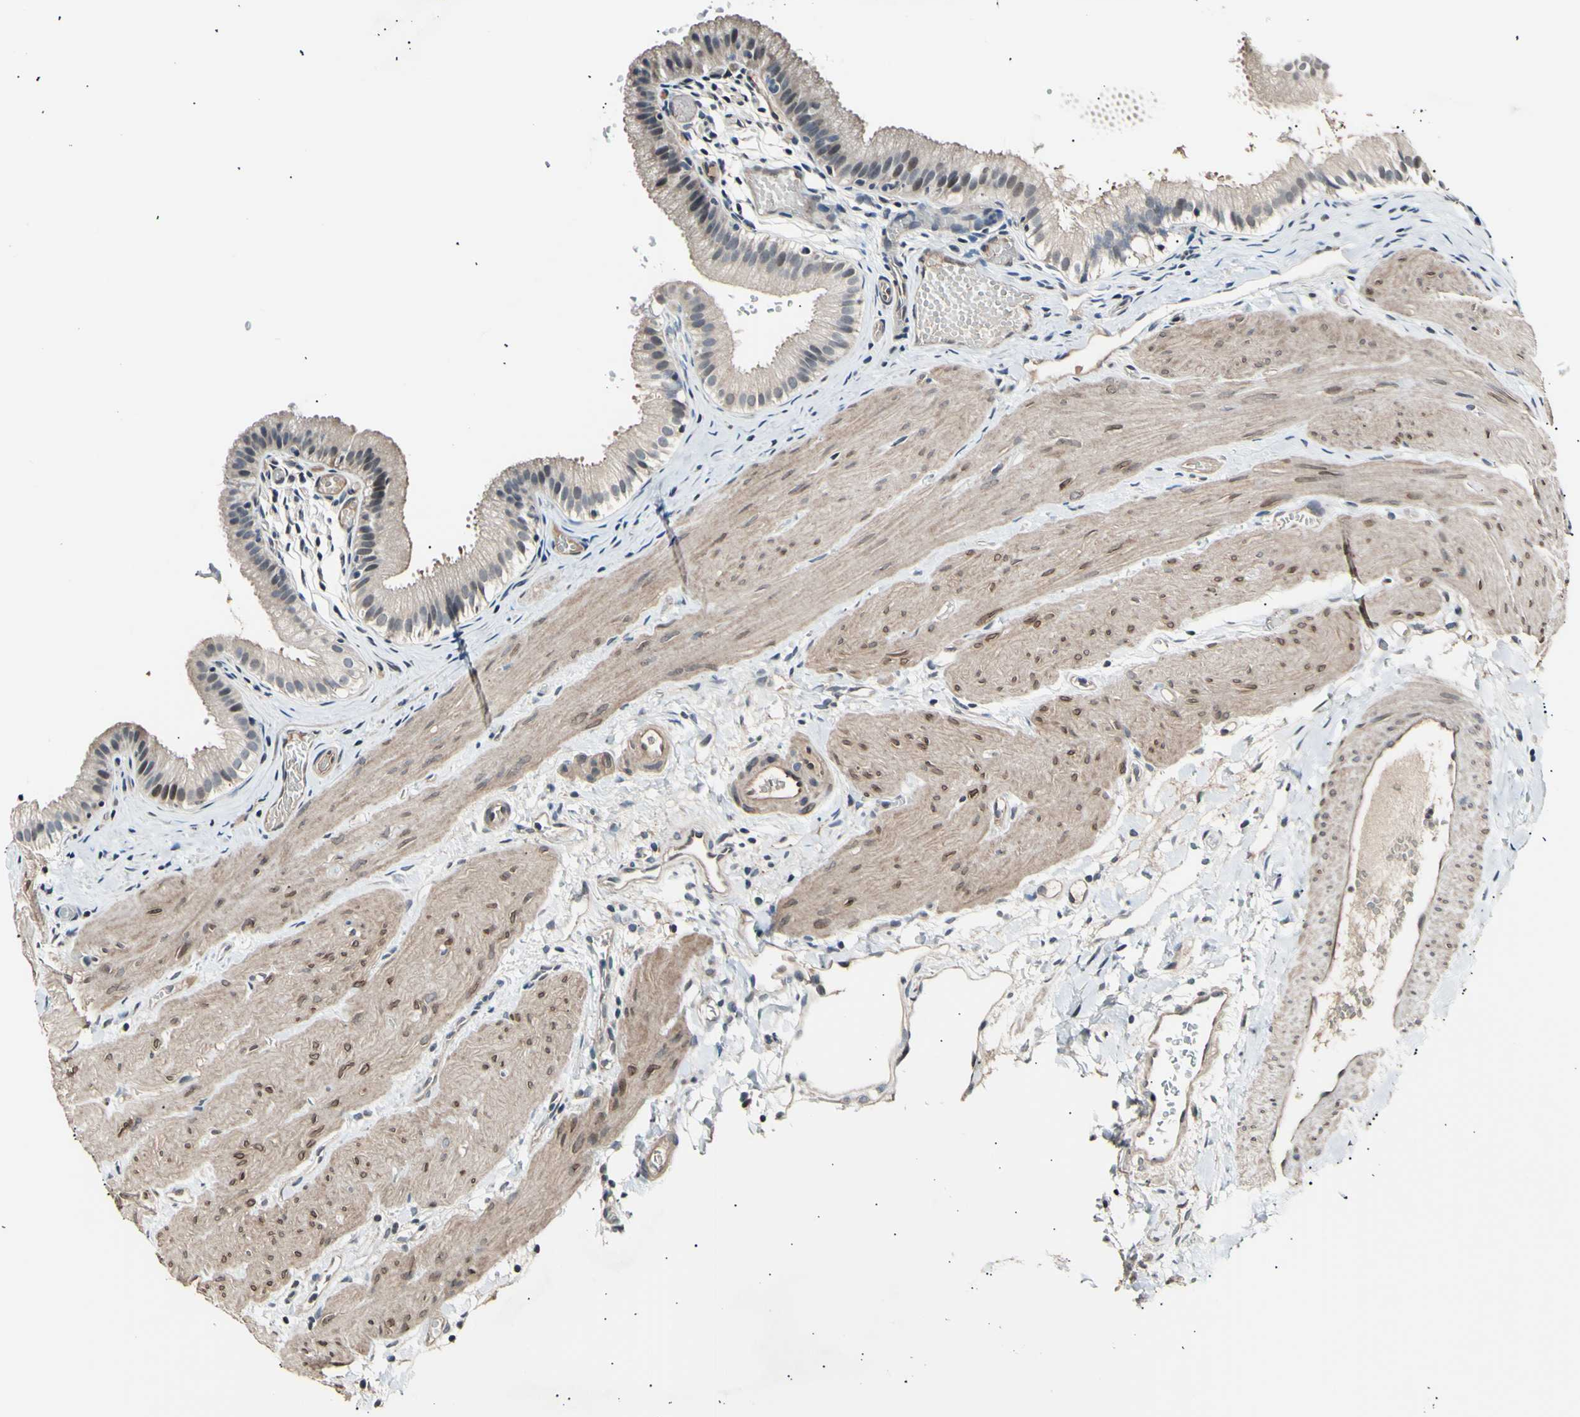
{"staining": {"intensity": "weak", "quantity": ">75%", "location": "cytoplasmic/membranous,nuclear"}, "tissue": "gallbladder", "cell_type": "Glandular cells", "image_type": "normal", "snomed": [{"axis": "morphology", "description": "Normal tissue, NOS"}, {"axis": "topography", "description": "Gallbladder"}], "caption": "Protein staining displays weak cytoplasmic/membranous,nuclear expression in about >75% of glandular cells in benign gallbladder. The staining was performed using DAB, with brown indicating positive protein expression. Nuclei are stained blue with hematoxylin.", "gene": "AK1", "patient": {"sex": "female", "age": 26}}